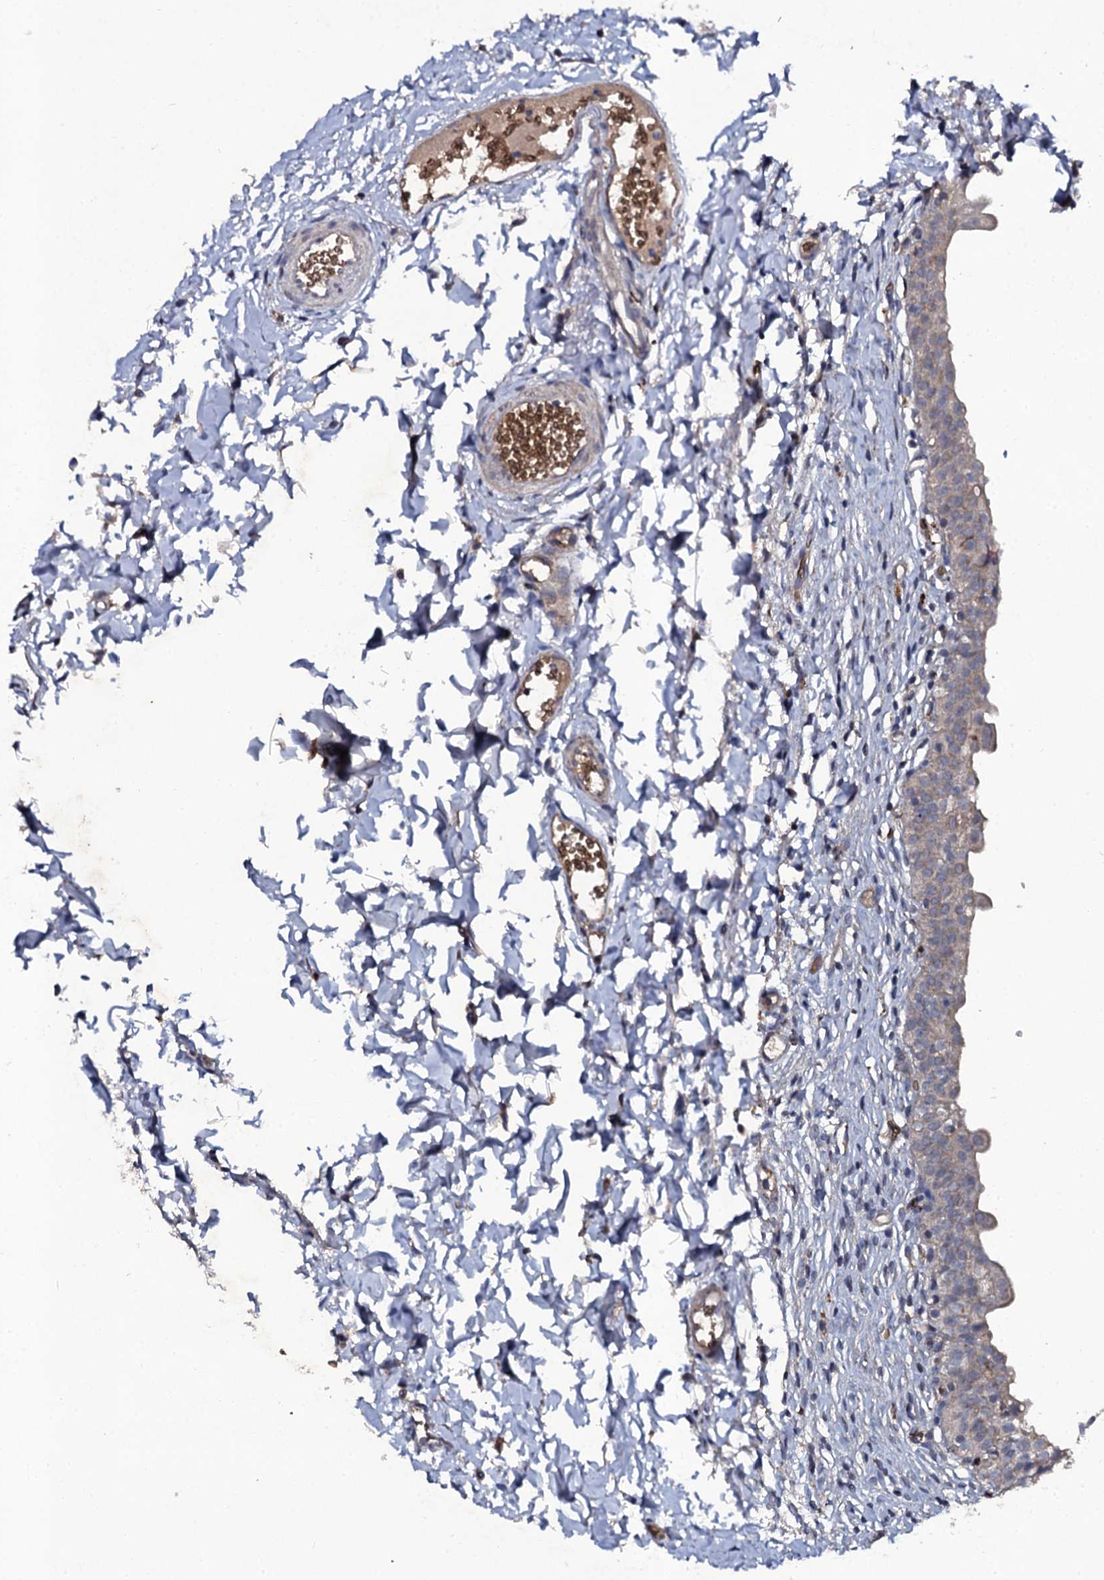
{"staining": {"intensity": "weak", "quantity": "<25%", "location": "cytoplasmic/membranous"}, "tissue": "urinary bladder", "cell_type": "Urothelial cells", "image_type": "normal", "snomed": [{"axis": "morphology", "description": "Normal tissue, NOS"}, {"axis": "topography", "description": "Urinary bladder"}], "caption": "Image shows no protein staining in urothelial cells of benign urinary bladder. (Stains: DAB (3,3'-diaminobenzidine) IHC with hematoxylin counter stain, Microscopy: brightfield microscopy at high magnification).", "gene": "LRRC28", "patient": {"sex": "male", "age": 55}}